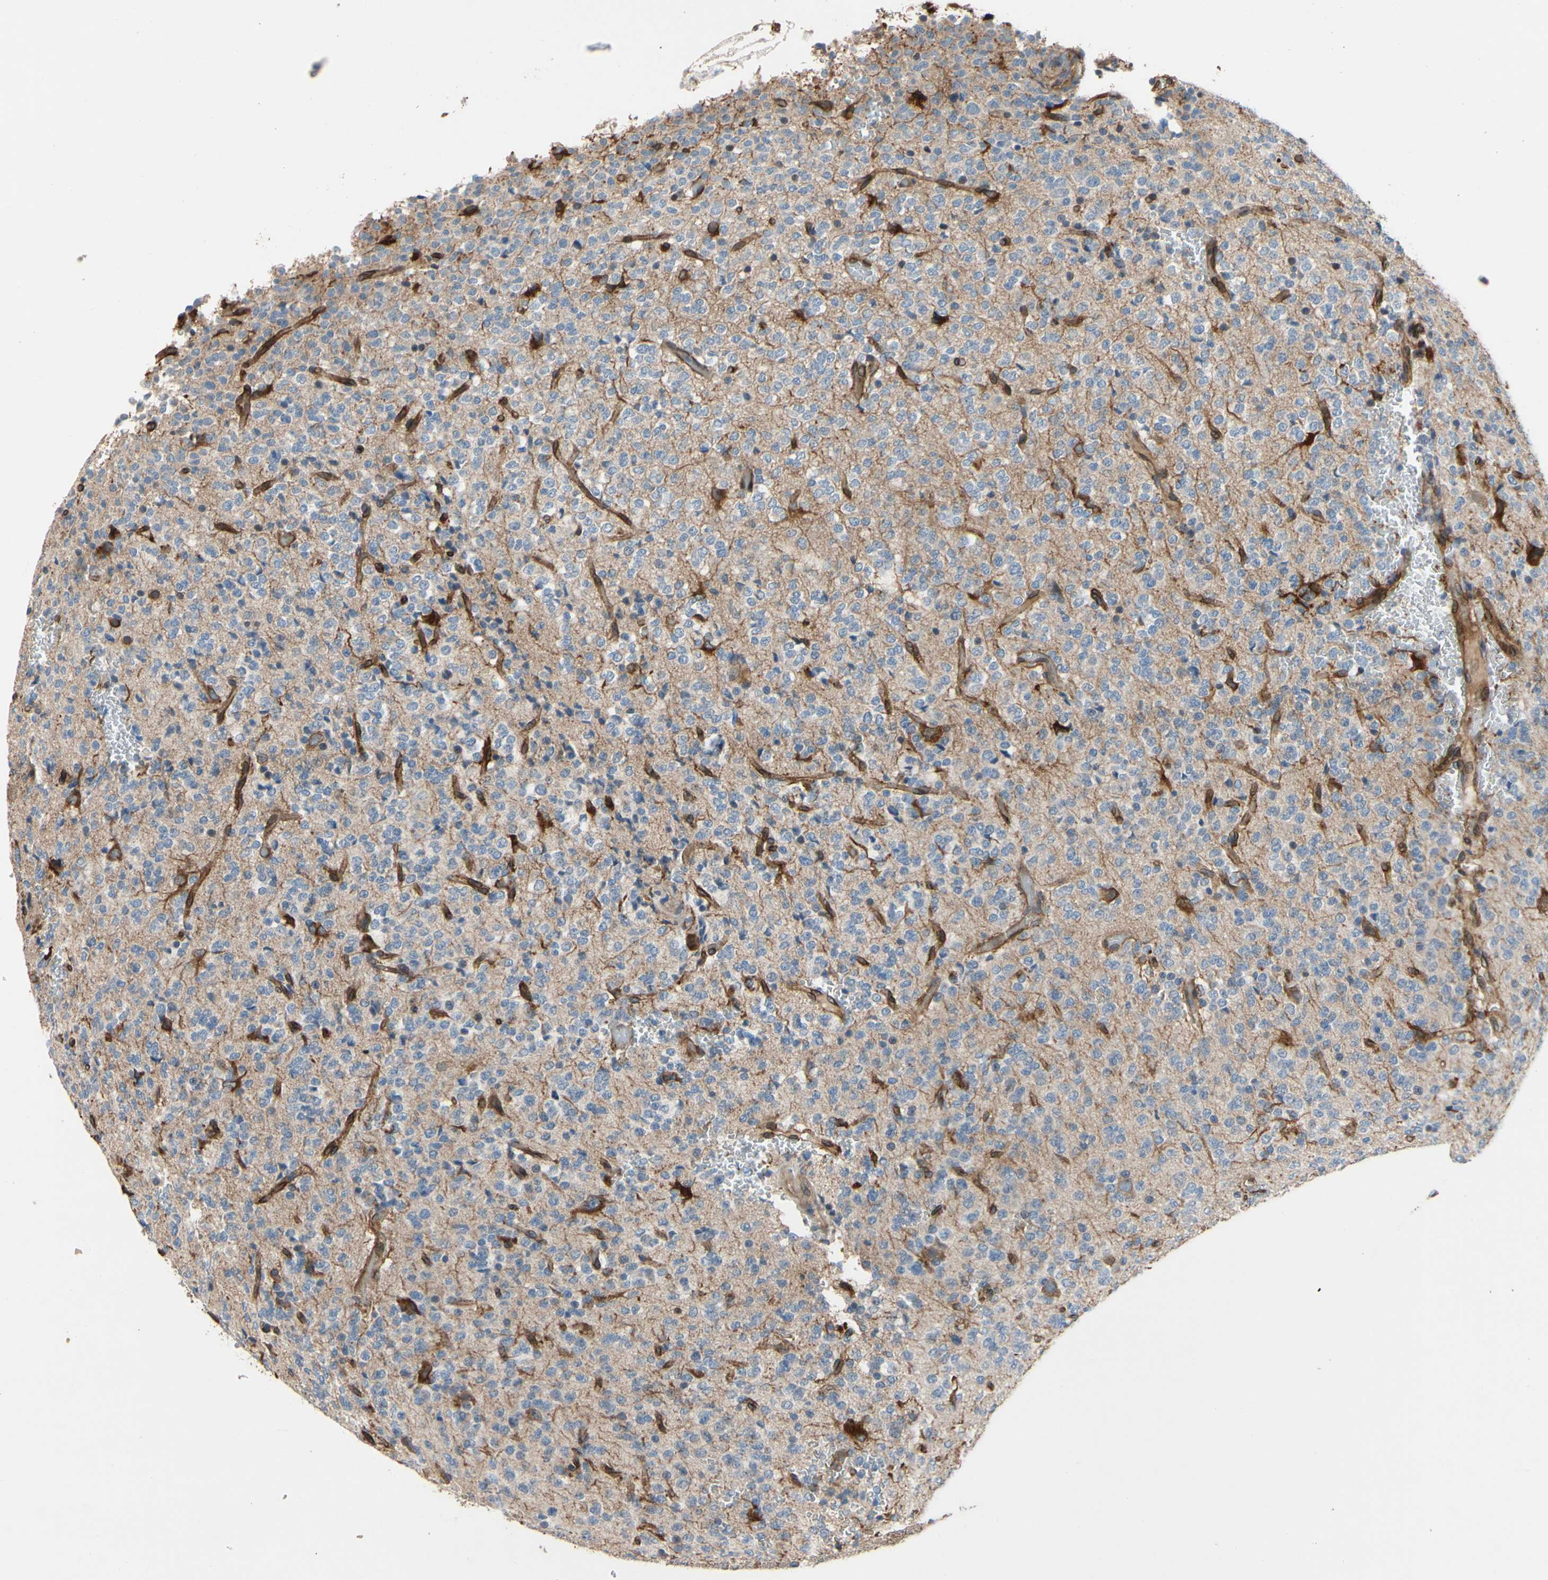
{"staining": {"intensity": "strong", "quantity": "<25%", "location": "cytoplasmic/membranous"}, "tissue": "glioma", "cell_type": "Tumor cells", "image_type": "cancer", "snomed": [{"axis": "morphology", "description": "Glioma, malignant, Low grade"}, {"axis": "topography", "description": "Brain"}], "caption": "This is an image of immunohistochemistry (IHC) staining of malignant glioma (low-grade), which shows strong positivity in the cytoplasmic/membranous of tumor cells.", "gene": "PRXL2A", "patient": {"sex": "male", "age": 38}}